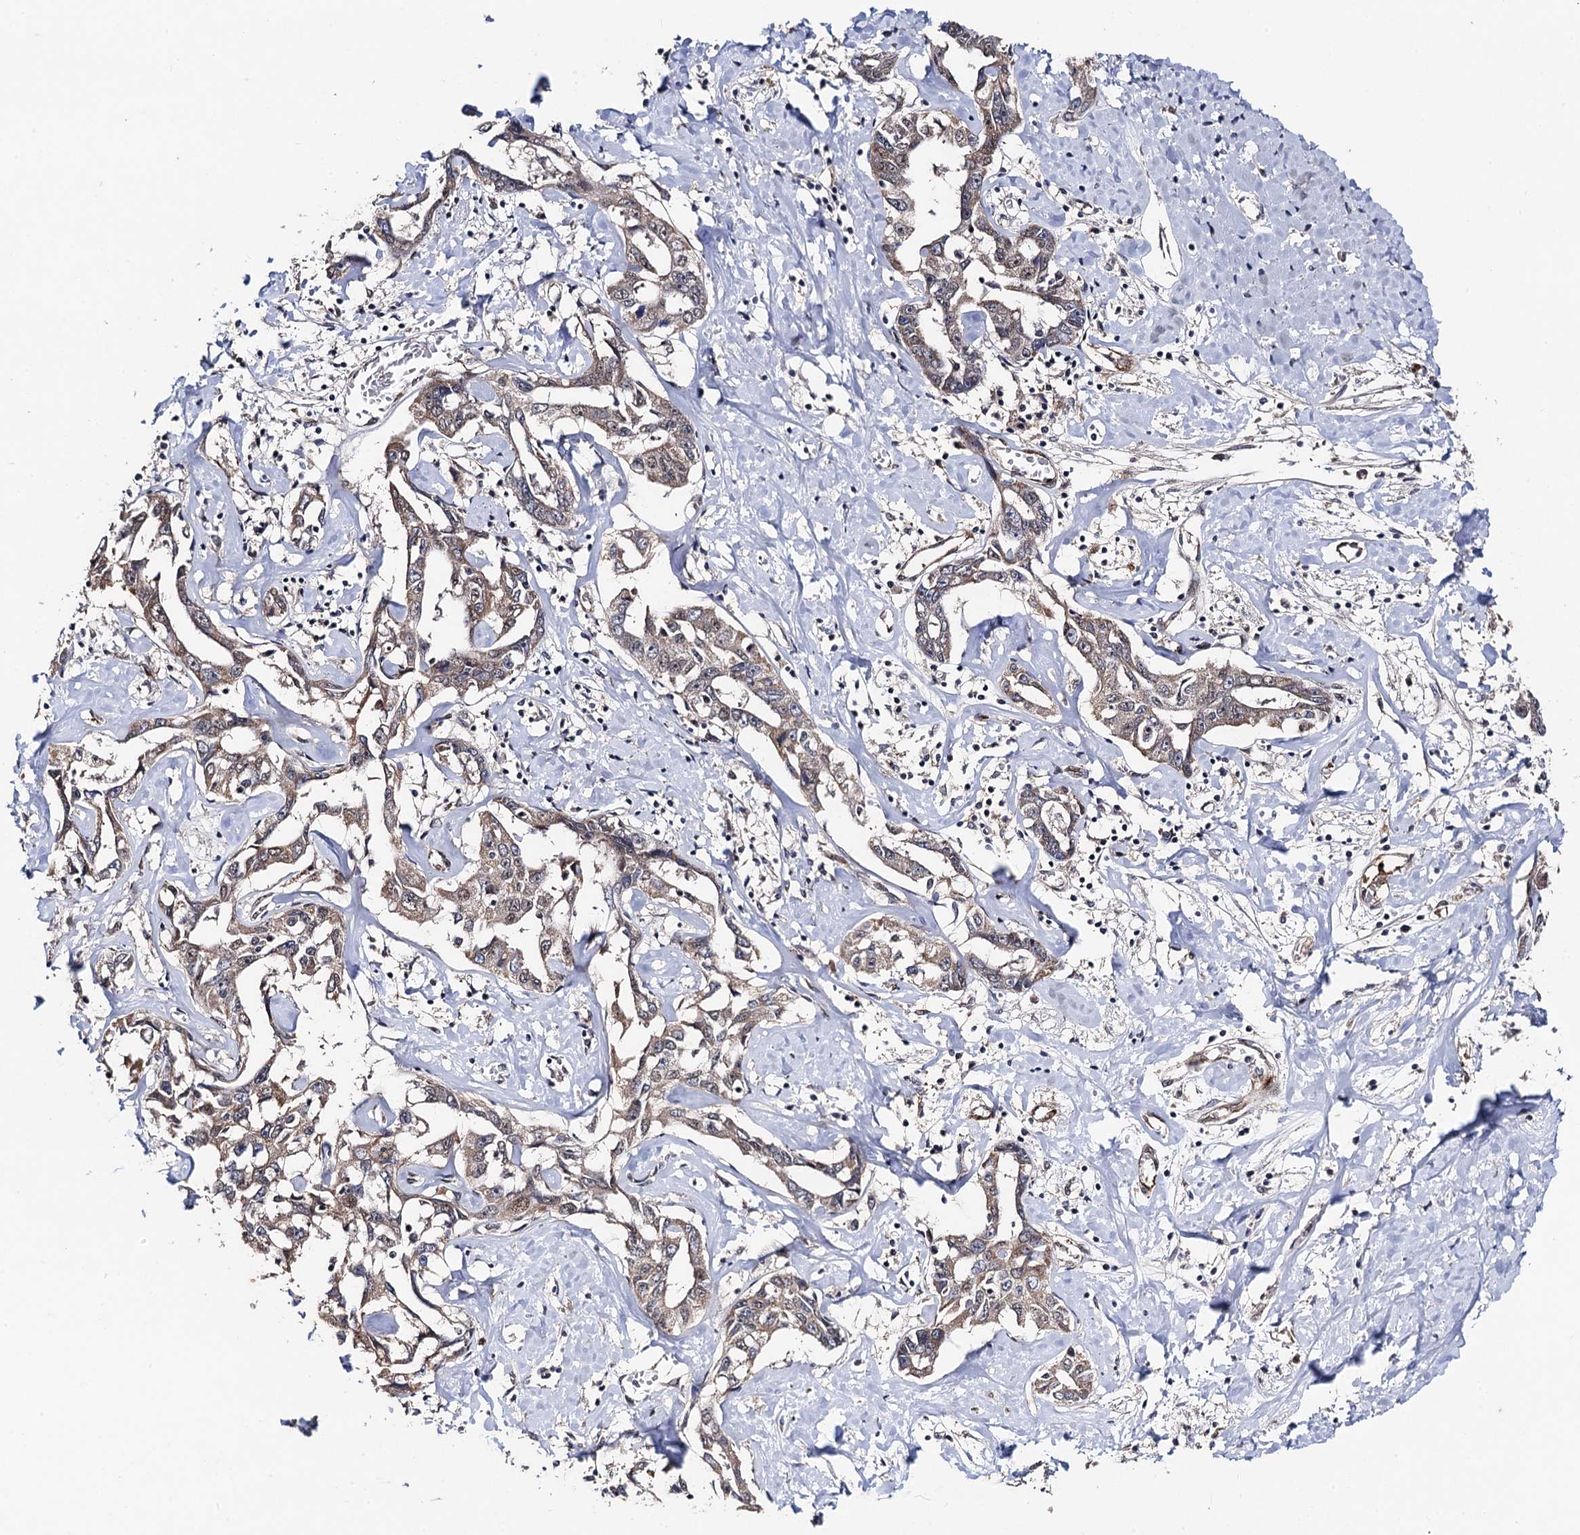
{"staining": {"intensity": "weak", "quantity": ">75%", "location": "cytoplasmic/membranous"}, "tissue": "liver cancer", "cell_type": "Tumor cells", "image_type": "cancer", "snomed": [{"axis": "morphology", "description": "Cholangiocarcinoma"}, {"axis": "topography", "description": "Liver"}], "caption": "Liver cholangiocarcinoma stained with immunohistochemistry demonstrates weak cytoplasmic/membranous expression in approximately >75% of tumor cells.", "gene": "PPTC7", "patient": {"sex": "male", "age": 59}}